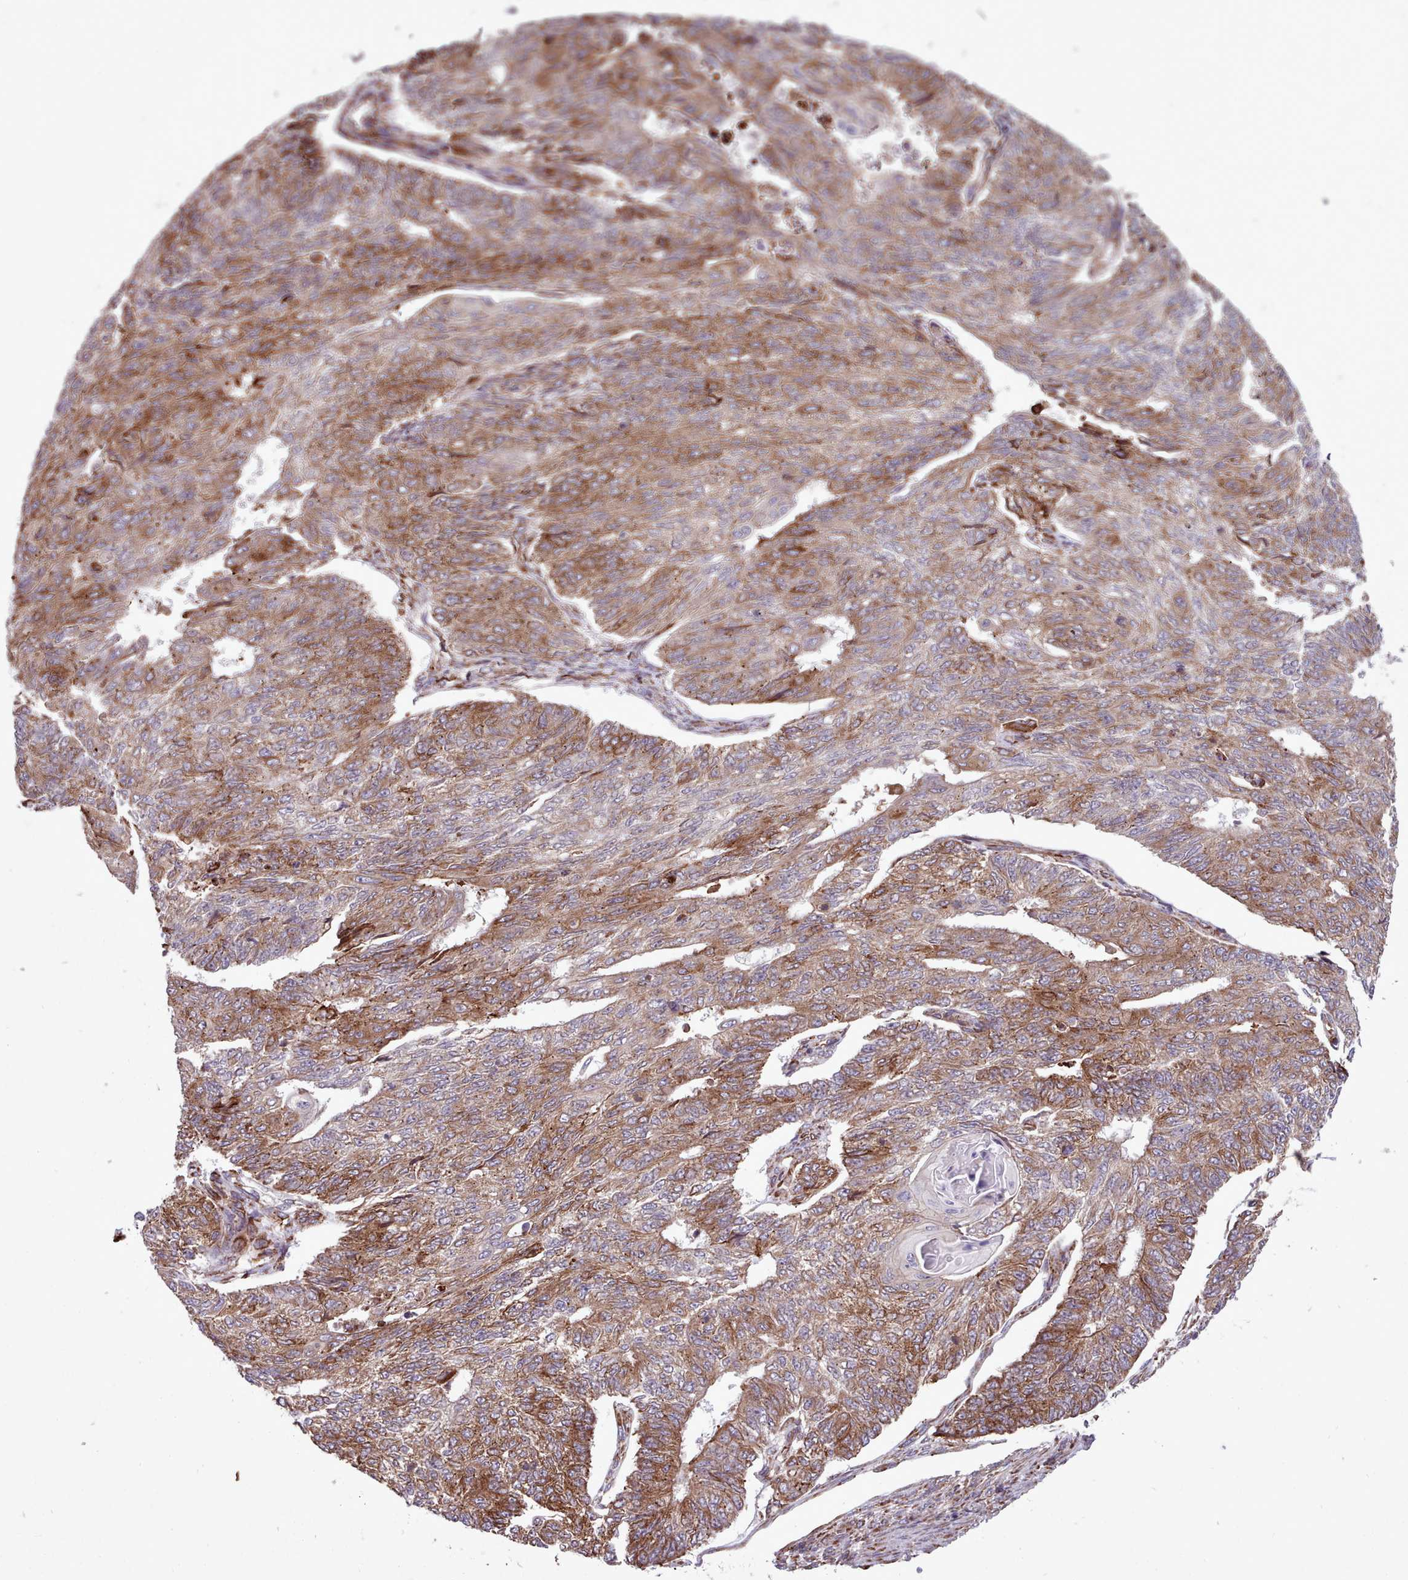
{"staining": {"intensity": "moderate", "quantity": ">75%", "location": "cytoplasmic/membranous"}, "tissue": "endometrial cancer", "cell_type": "Tumor cells", "image_type": "cancer", "snomed": [{"axis": "morphology", "description": "Adenocarcinoma, NOS"}, {"axis": "topography", "description": "Endometrium"}], "caption": "Immunohistochemical staining of human adenocarcinoma (endometrial) exhibits medium levels of moderate cytoplasmic/membranous protein staining in approximately >75% of tumor cells. The protein of interest is shown in brown color, while the nuclei are stained blue.", "gene": "TTLL3", "patient": {"sex": "female", "age": 32}}